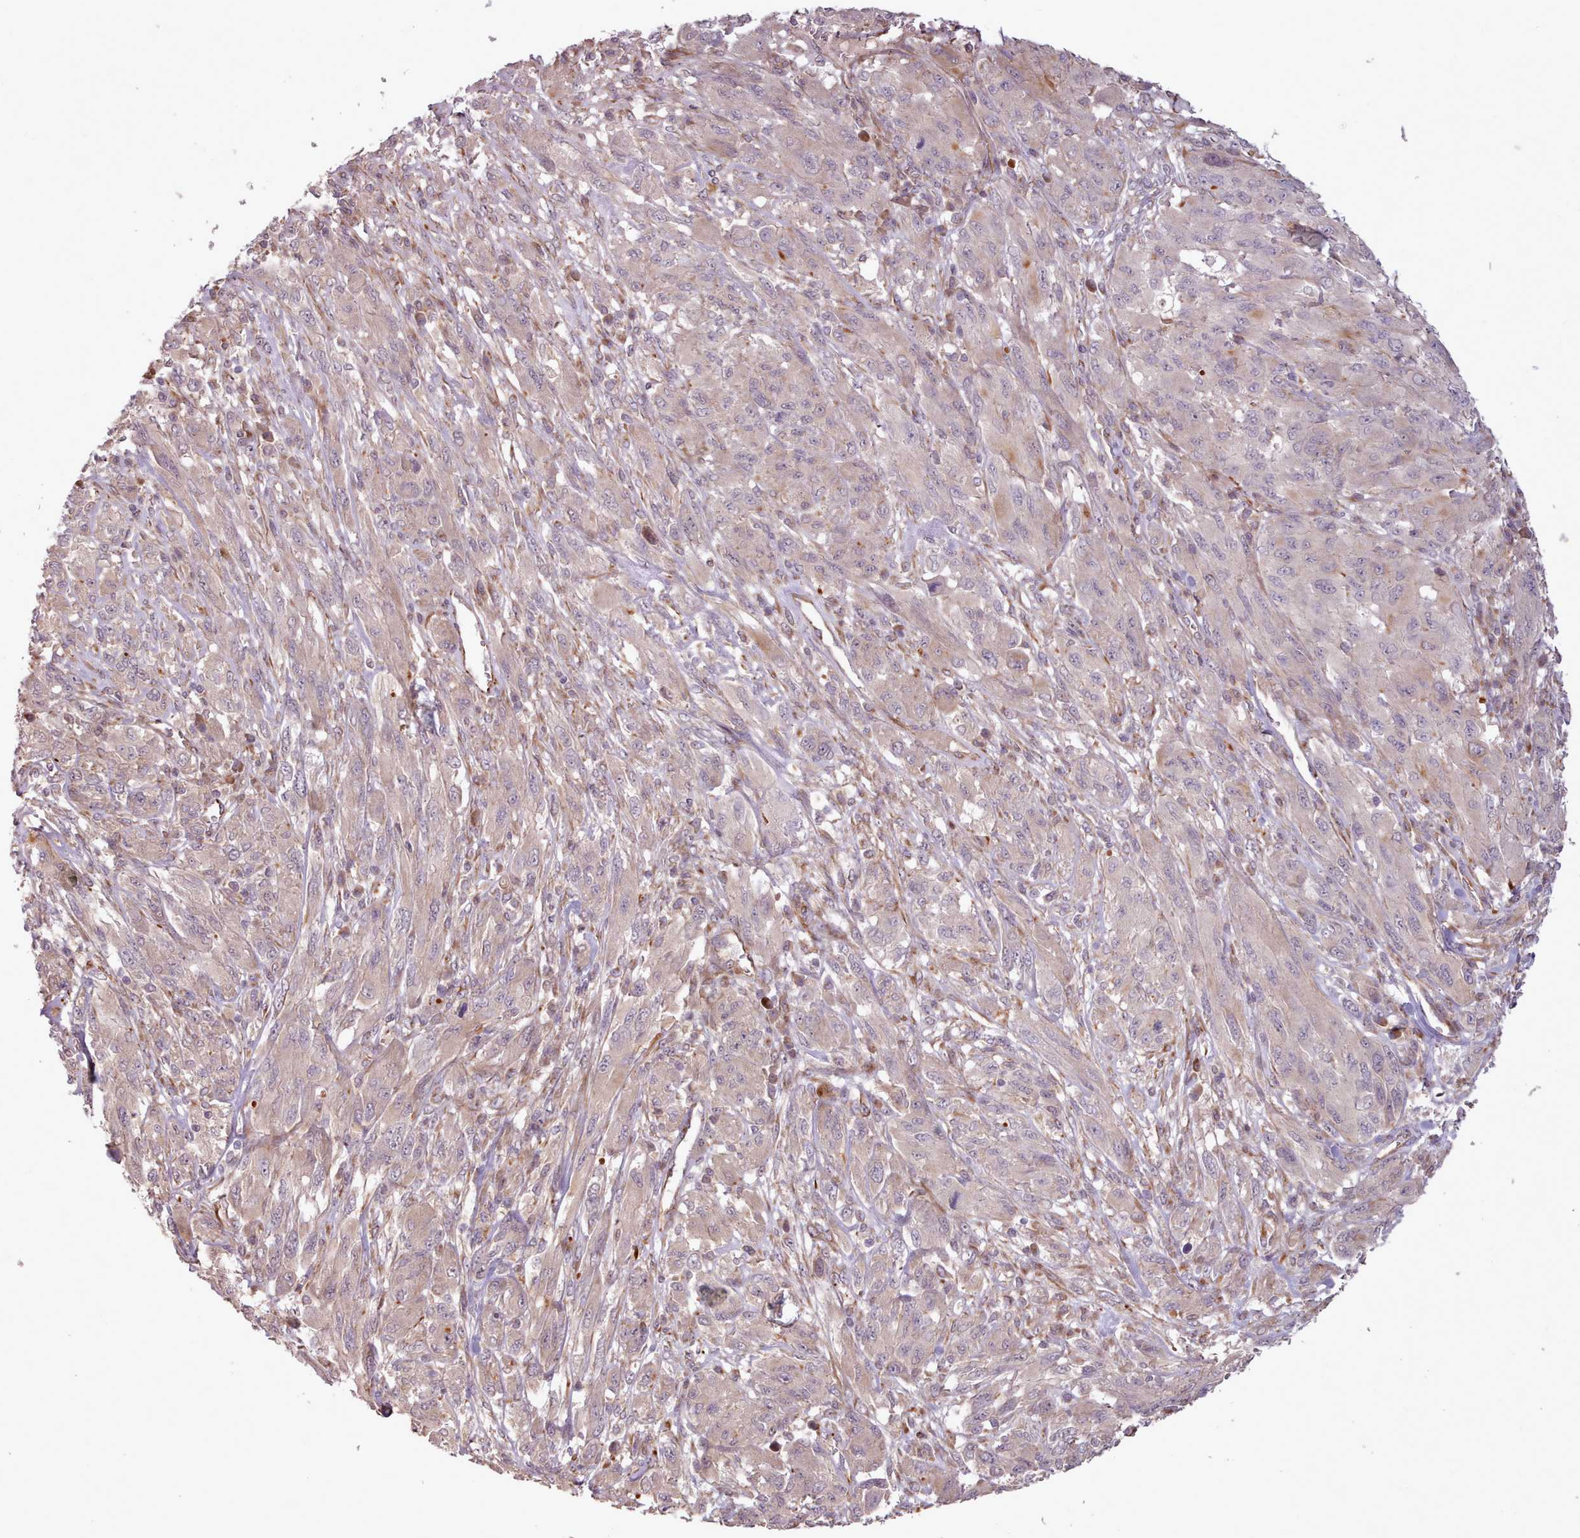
{"staining": {"intensity": "negative", "quantity": "none", "location": "none"}, "tissue": "melanoma", "cell_type": "Tumor cells", "image_type": "cancer", "snomed": [{"axis": "morphology", "description": "Malignant melanoma, NOS"}, {"axis": "topography", "description": "Skin"}], "caption": "A photomicrograph of melanoma stained for a protein shows no brown staining in tumor cells.", "gene": "GBGT1", "patient": {"sex": "female", "age": 91}}